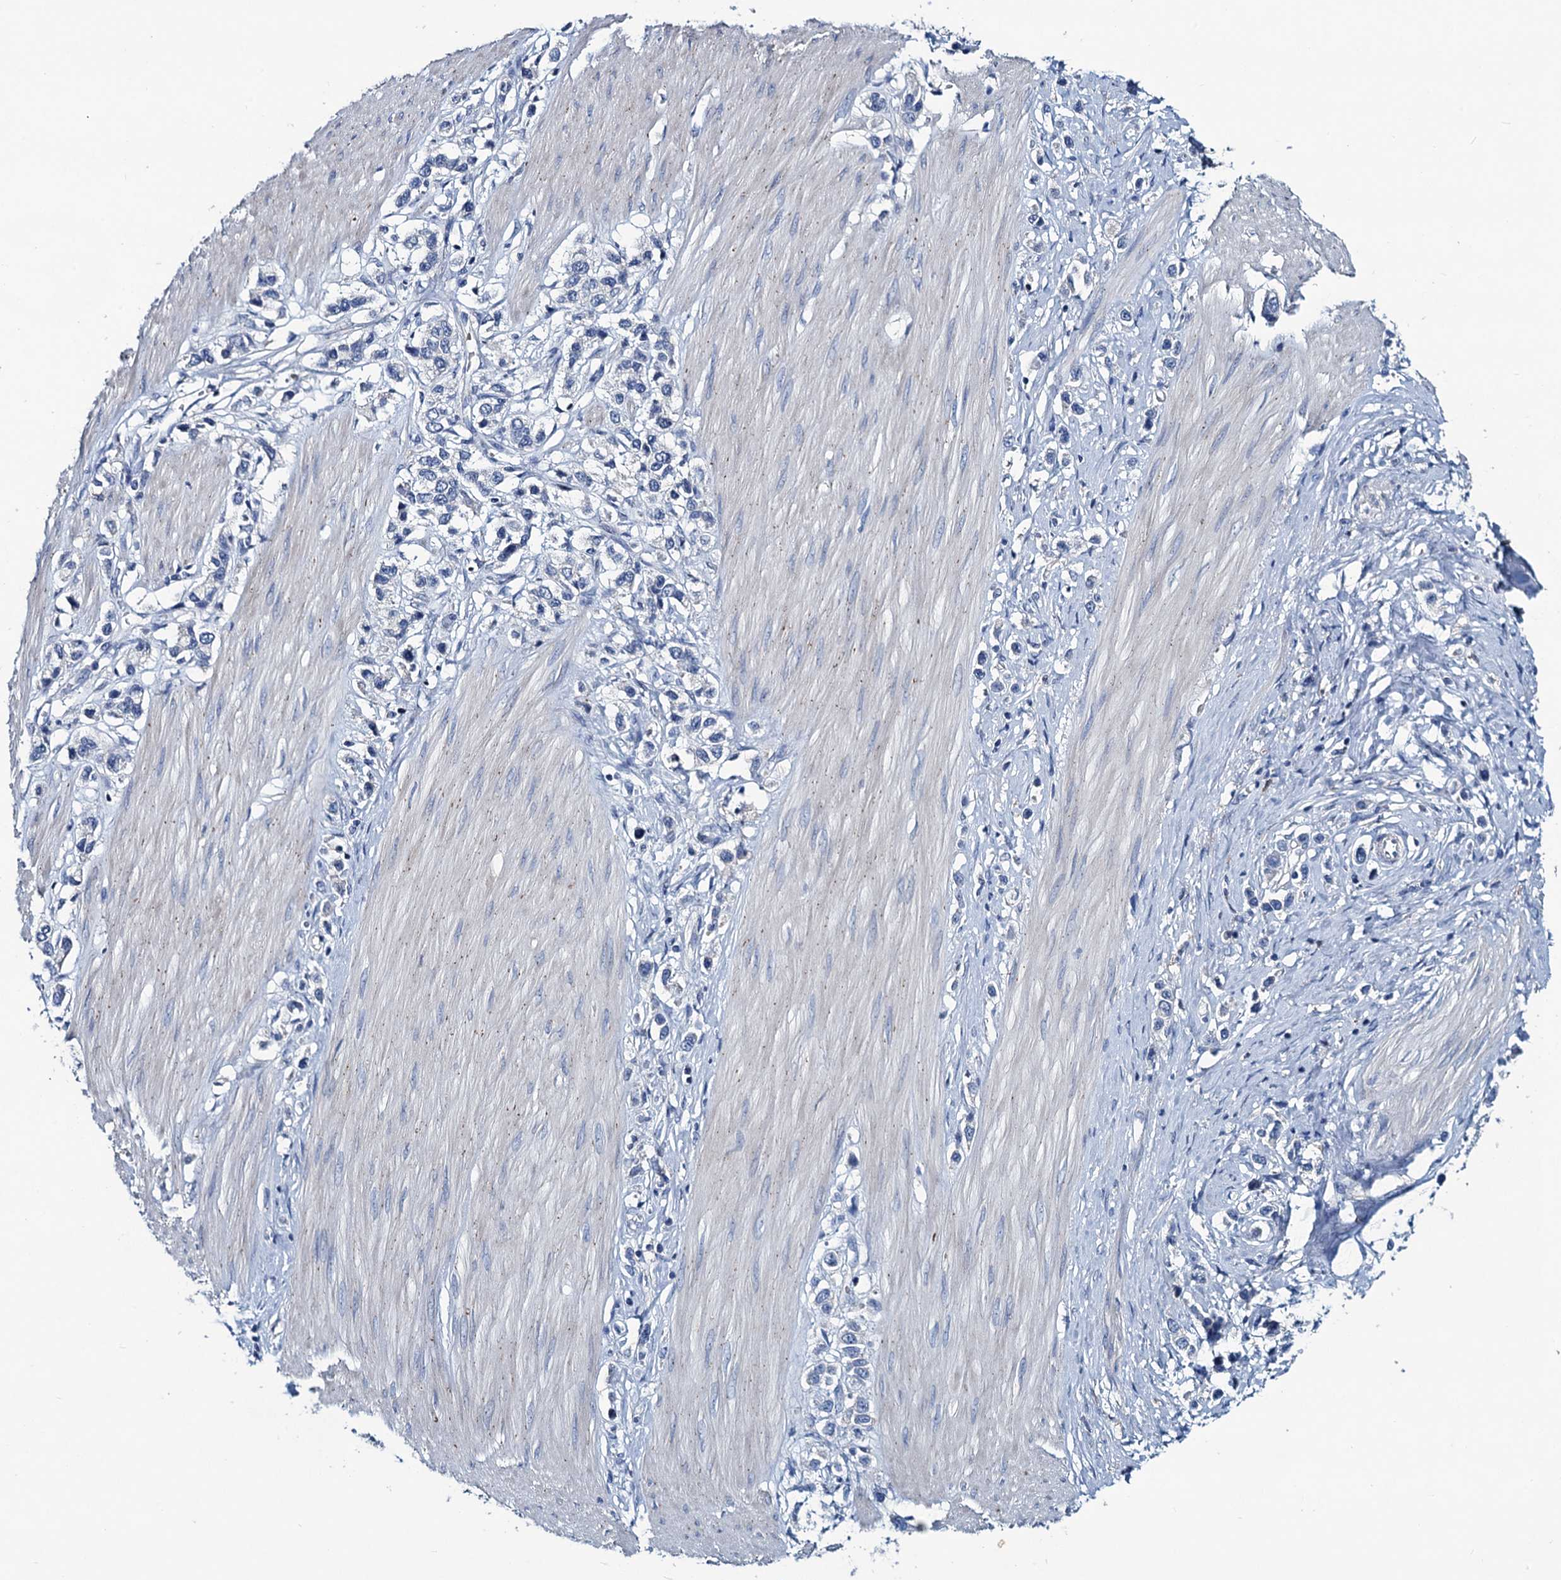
{"staining": {"intensity": "negative", "quantity": "none", "location": "none"}, "tissue": "stomach cancer", "cell_type": "Tumor cells", "image_type": "cancer", "snomed": [{"axis": "morphology", "description": "Adenocarcinoma, NOS"}, {"axis": "topography", "description": "Stomach"}], "caption": "High power microscopy micrograph of an immunohistochemistry micrograph of stomach adenocarcinoma, revealing no significant staining in tumor cells.", "gene": "RTKN2", "patient": {"sex": "female", "age": 65}}